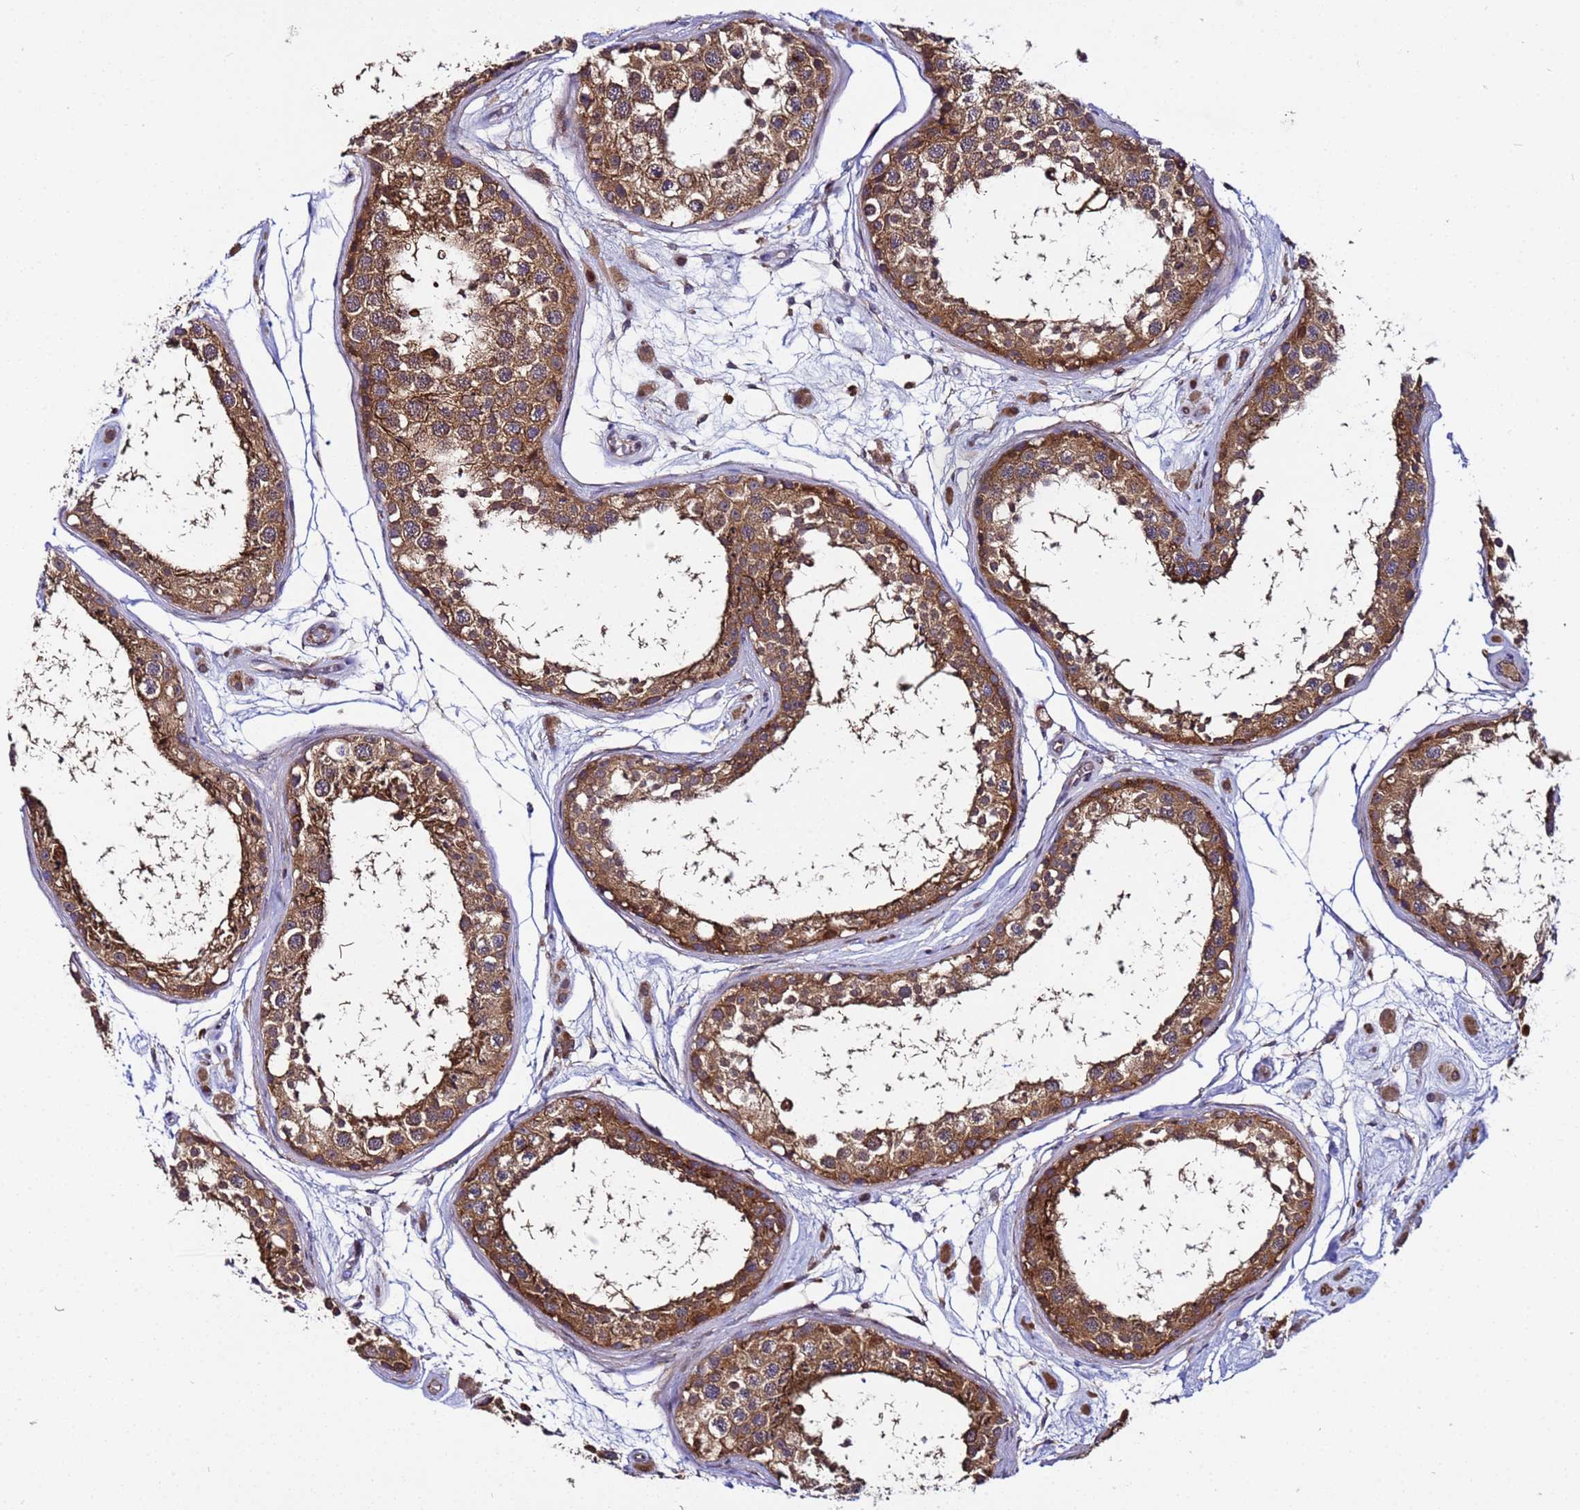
{"staining": {"intensity": "strong", "quantity": ">75%", "location": "cytoplasmic/membranous"}, "tissue": "testis", "cell_type": "Cells in seminiferous ducts", "image_type": "normal", "snomed": [{"axis": "morphology", "description": "Normal tissue, NOS"}, {"axis": "topography", "description": "Testis"}], "caption": "Testis was stained to show a protein in brown. There is high levels of strong cytoplasmic/membranous positivity in approximately >75% of cells in seminiferous ducts. The staining was performed using DAB (3,3'-diaminobenzidine) to visualize the protein expression in brown, while the nuclei were stained in blue with hematoxylin (Magnification: 20x).", "gene": "PLXDC2", "patient": {"sex": "male", "age": 25}}